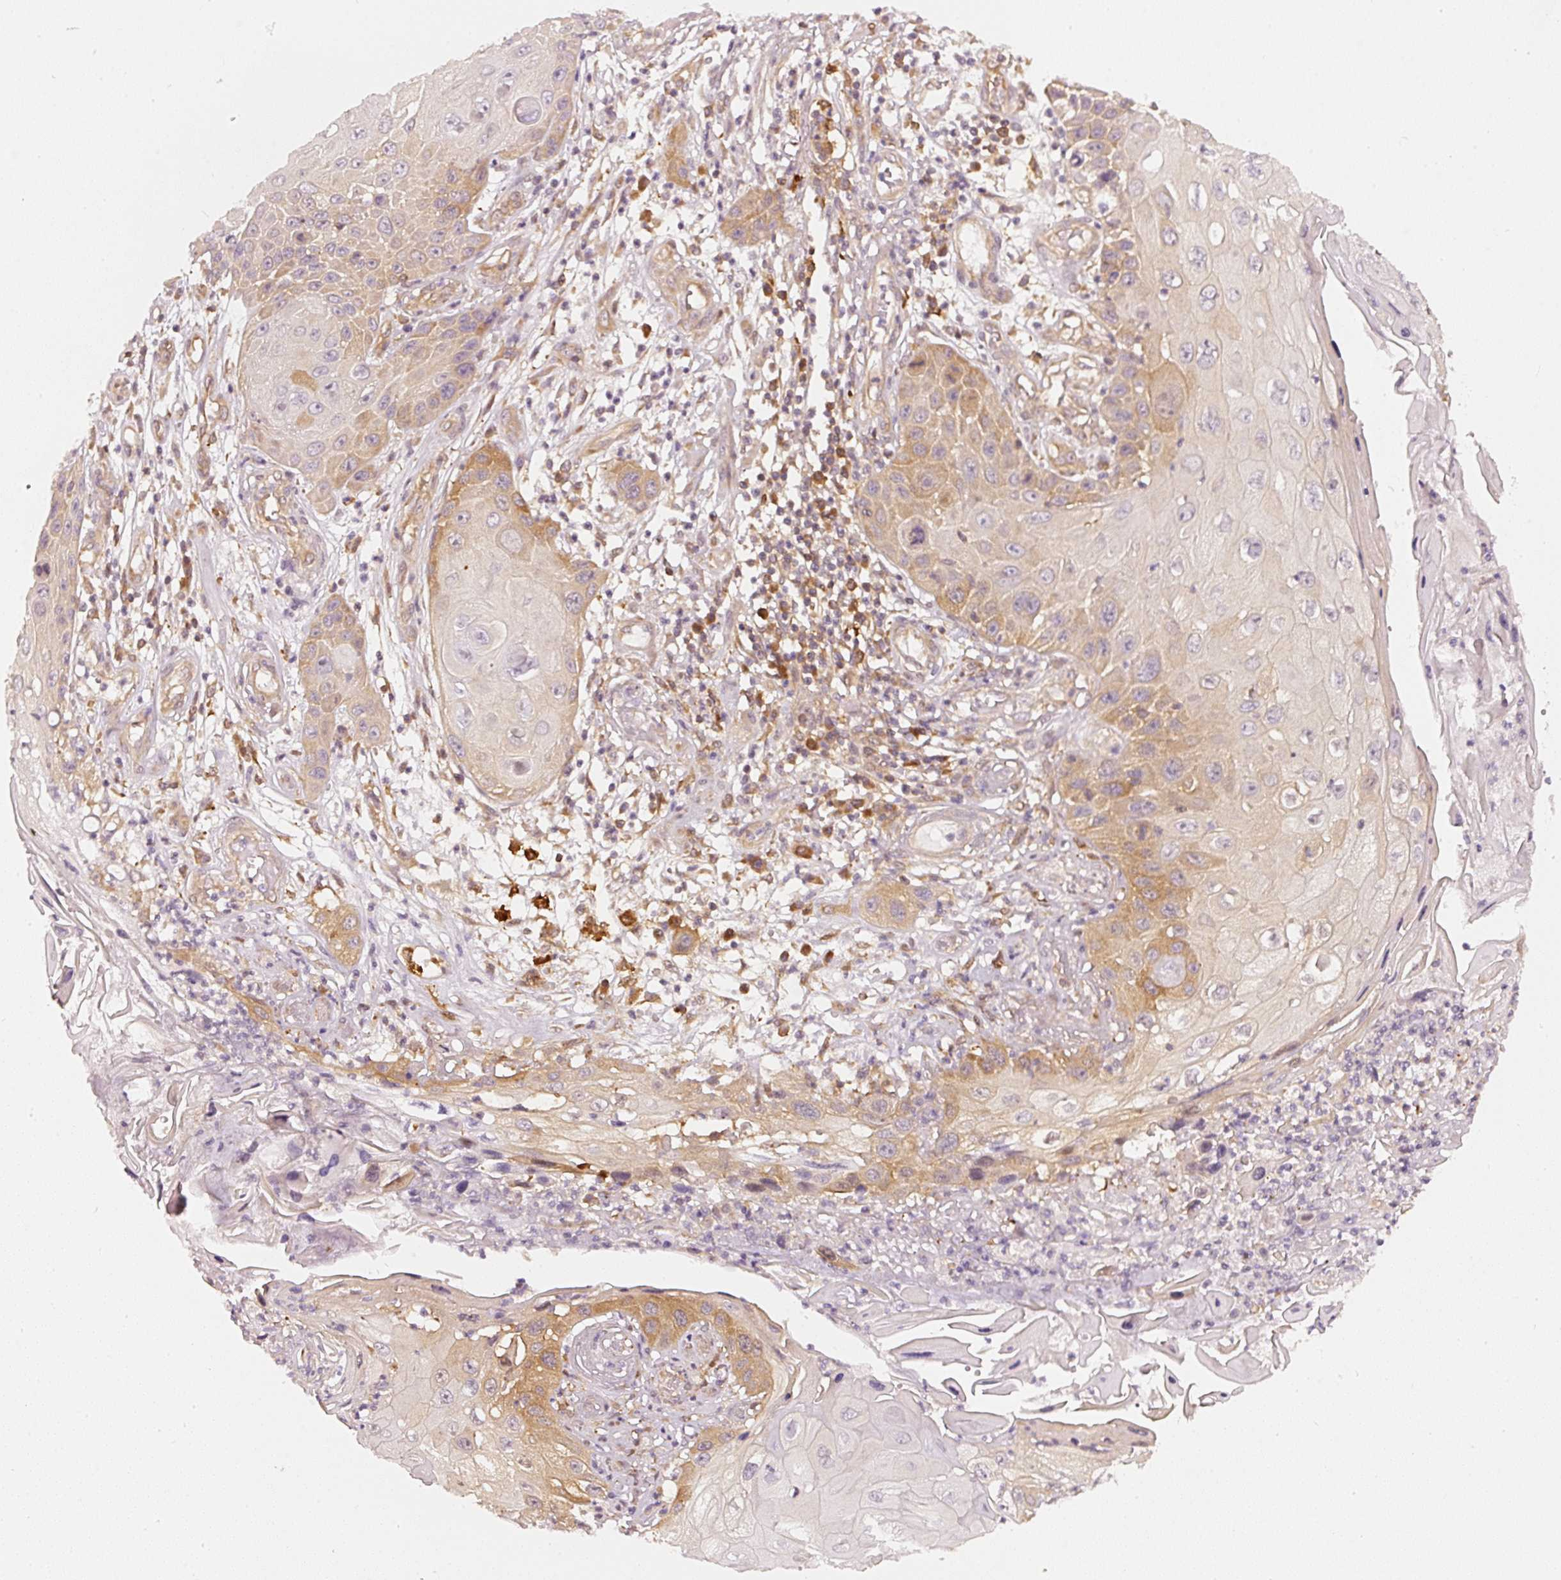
{"staining": {"intensity": "moderate", "quantity": "25%-75%", "location": "cytoplasmic/membranous"}, "tissue": "skin cancer", "cell_type": "Tumor cells", "image_type": "cancer", "snomed": [{"axis": "morphology", "description": "Squamous cell carcinoma, NOS"}, {"axis": "topography", "description": "Skin"}, {"axis": "topography", "description": "Vulva"}], "caption": "A brown stain shows moderate cytoplasmic/membranous expression of a protein in human skin cancer tumor cells.", "gene": "ASMTL", "patient": {"sex": "female", "age": 44}}